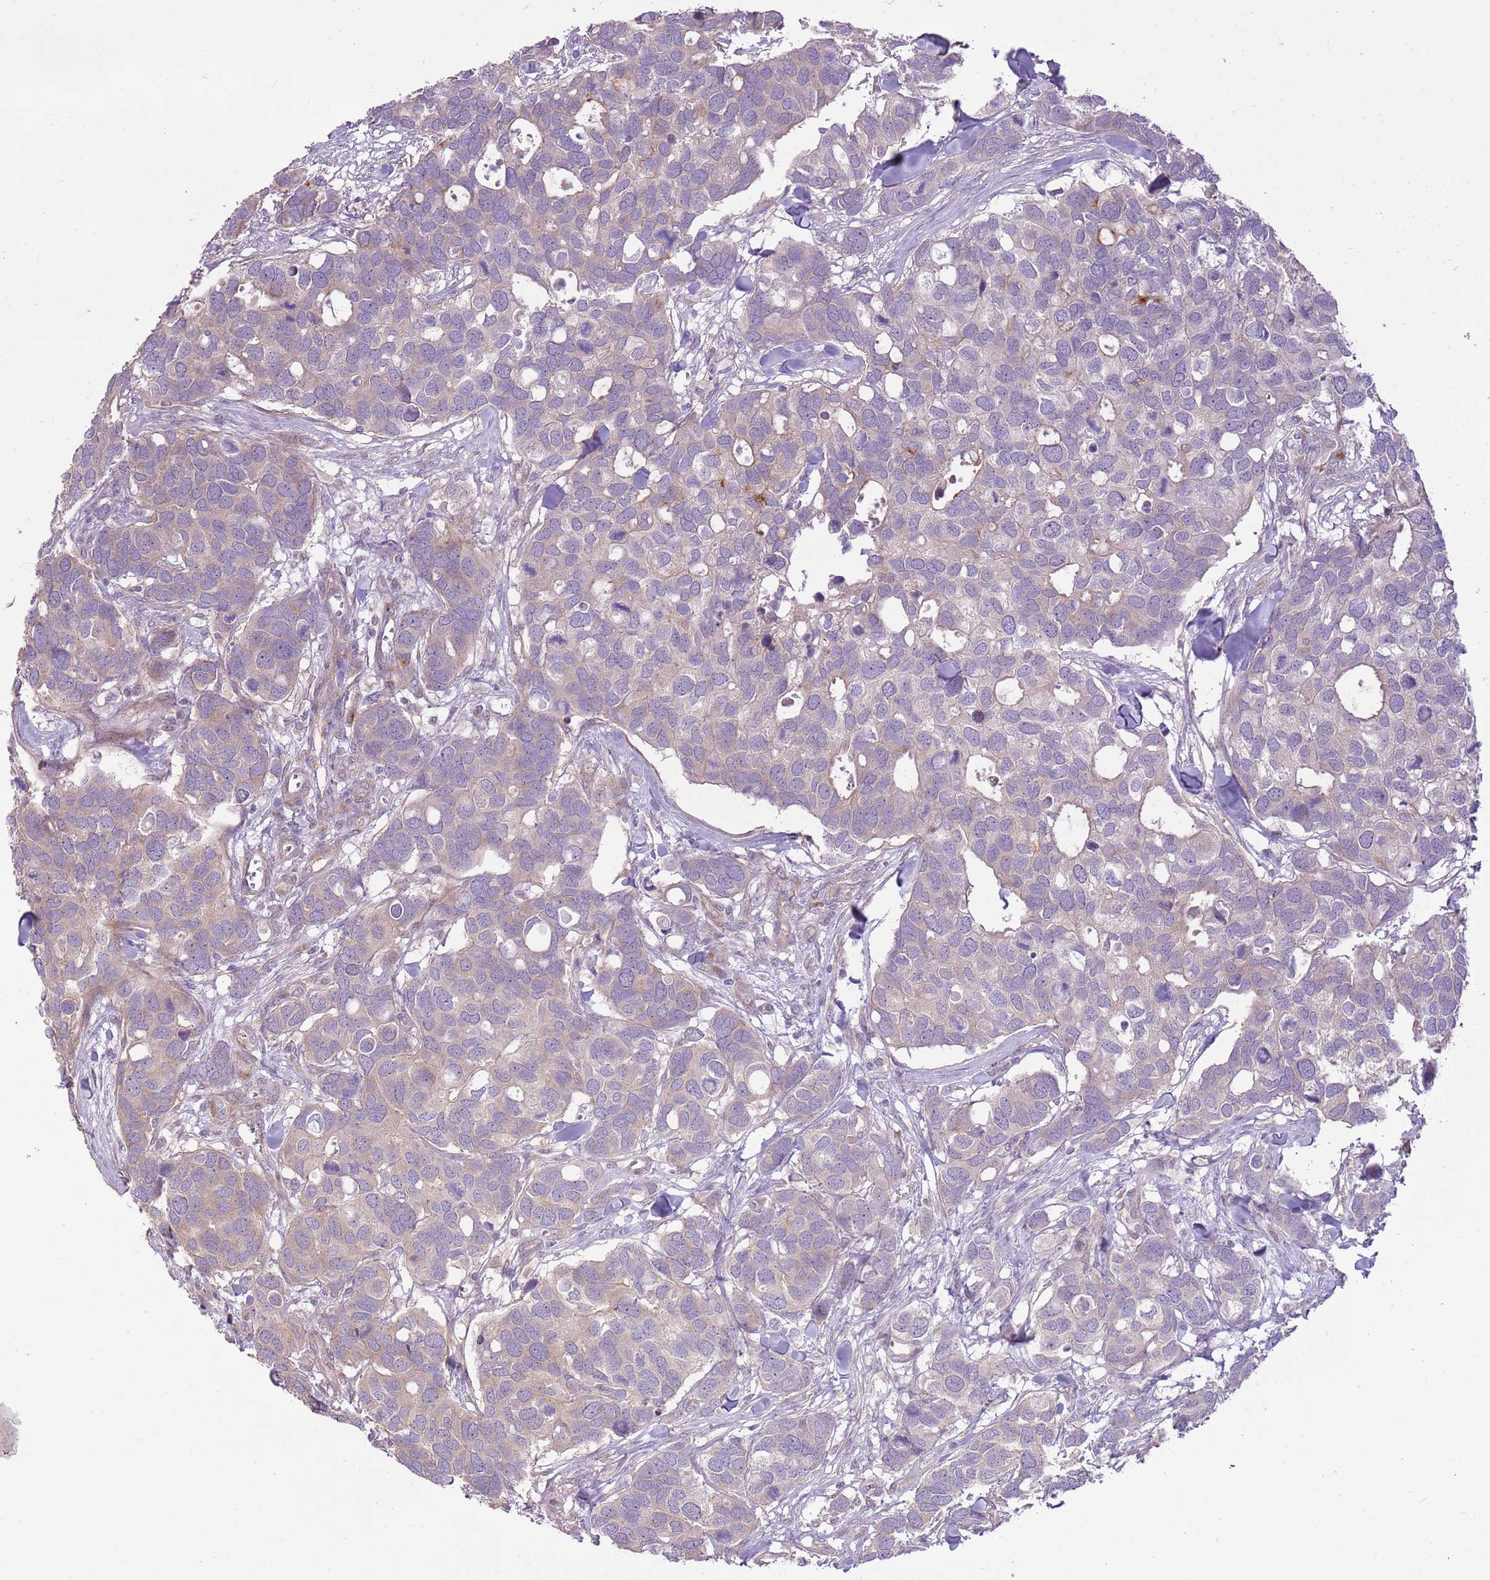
{"staining": {"intensity": "negative", "quantity": "none", "location": "none"}, "tissue": "breast cancer", "cell_type": "Tumor cells", "image_type": "cancer", "snomed": [{"axis": "morphology", "description": "Duct carcinoma"}, {"axis": "topography", "description": "Breast"}], "caption": "Breast cancer (invasive ductal carcinoma) was stained to show a protein in brown. There is no significant expression in tumor cells.", "gene": "RNF128", "patient": {"sex": "female", "age": 83}}